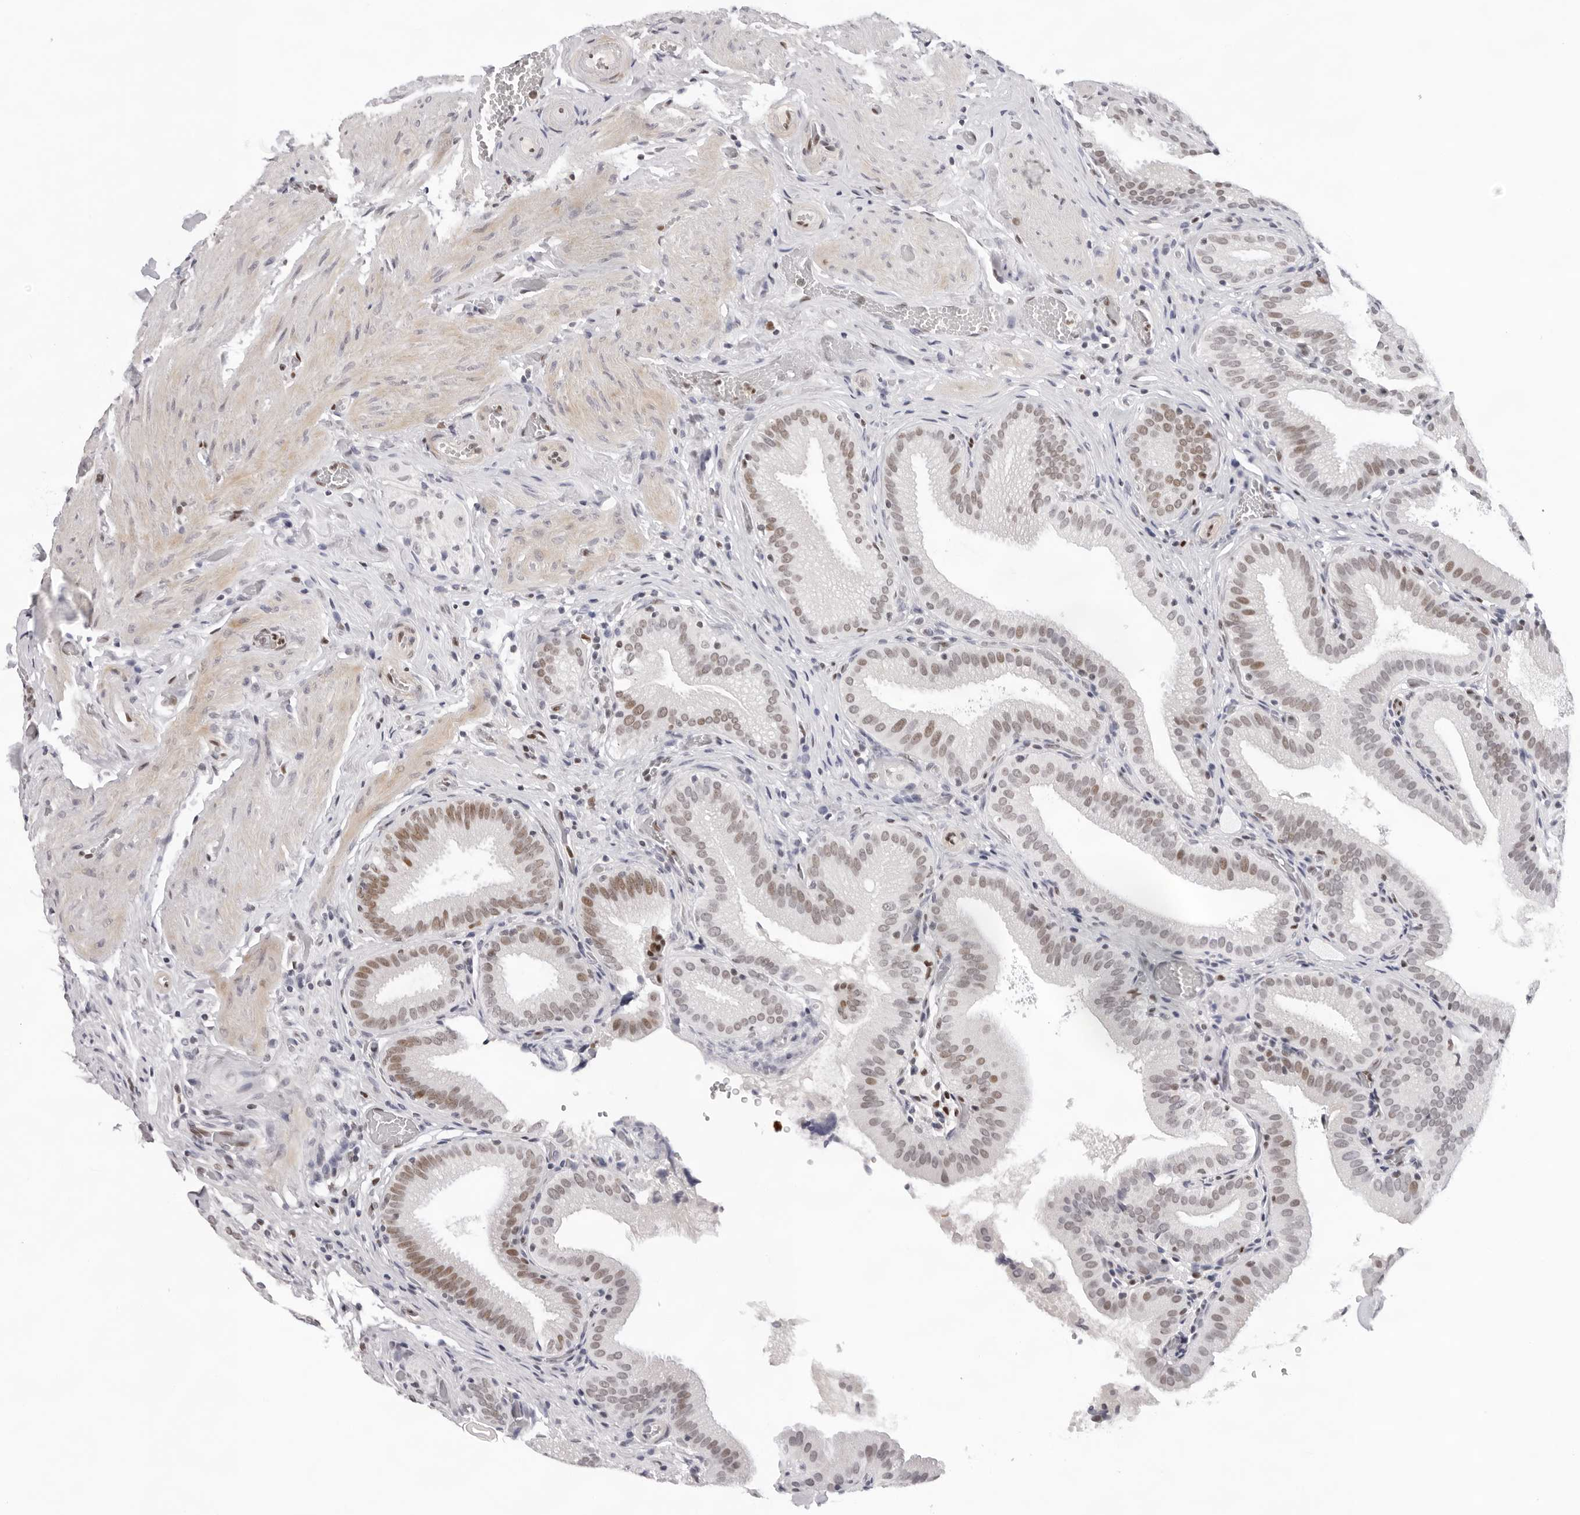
{"staining": {"intensity": "moderate", "quantity": "25%-75%", "location": "nuclear"}, "tissue": "gallbladder", "cell_type": "Glandular cells", "image_type": "normal", "snomed": [{"axis": "morphology", "description": "Normal tissue, NOS"}, {"axis": "topography", "description": "Gallbladder"}], "caption": "This is a micrograph of immunohistochemistry (IHC) staining of normal gallbladder, which shows moderate positivity in the nuclear of glandular cells.", "gene": "OGG1", "patient": {"sex": "male", "age": 54}}